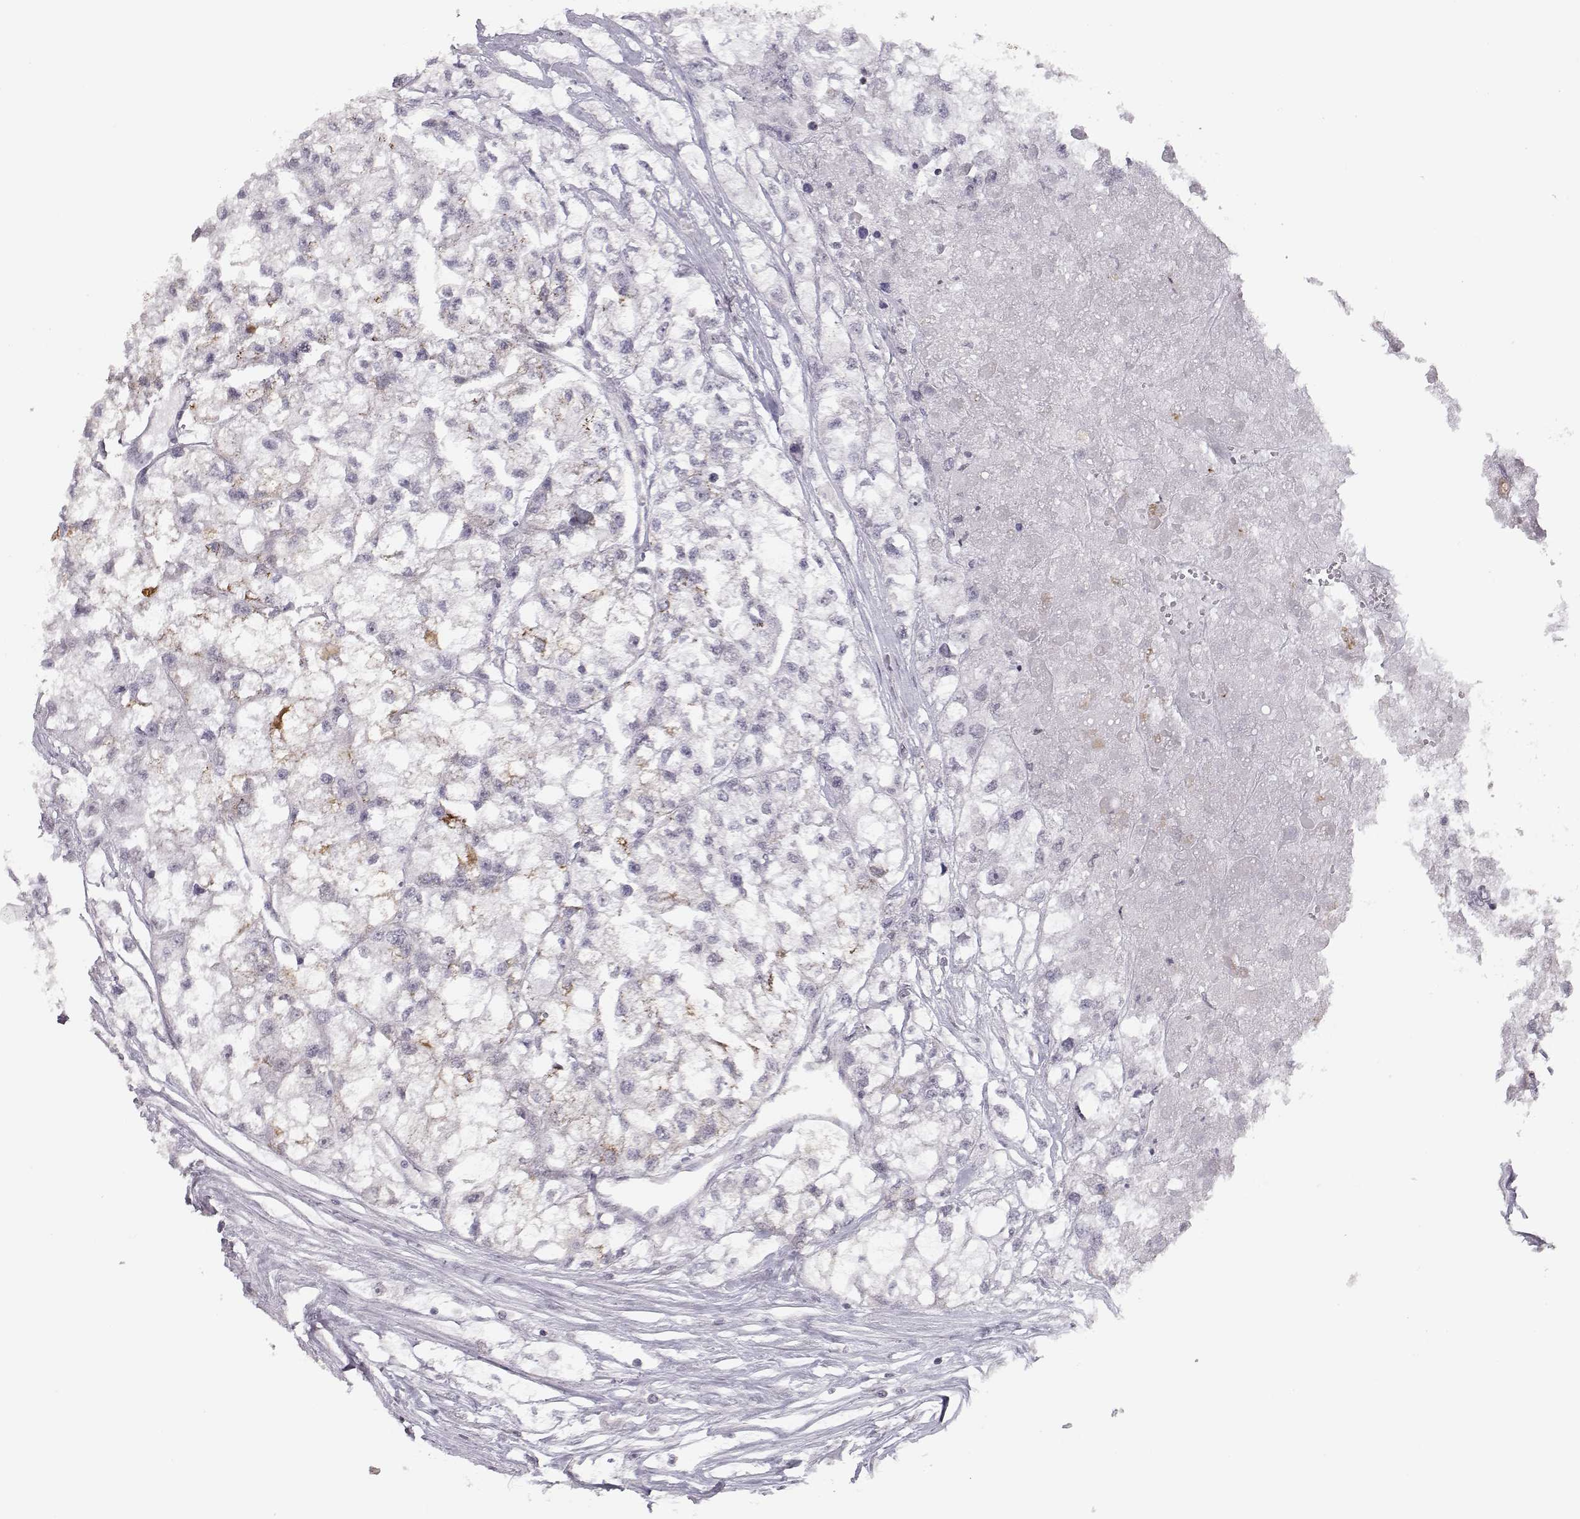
{"staining": {"intensity": "negative", "quantity": "none", "location": "none"}, "tissue": "renal cancer", "cell_type": "Tumor cells", "image_type": "cancer", "snomed": [{"axis": "morphology", "description": "Adenocarcinoma, NOS"}, {"axis": "topography", "description": "Kidney"}], "caption": "High magnification brightfield microscopy of renal cancer (adenocarcinoma) stained with DAB (brown) and counterstained with hematoxylin (blue): tumor cells show no significant staining. (Brightfield microscopy of DAB IHC at high magnification).", "gene": "KIF13B", "patient": {"sex": "male", "age": 56}}